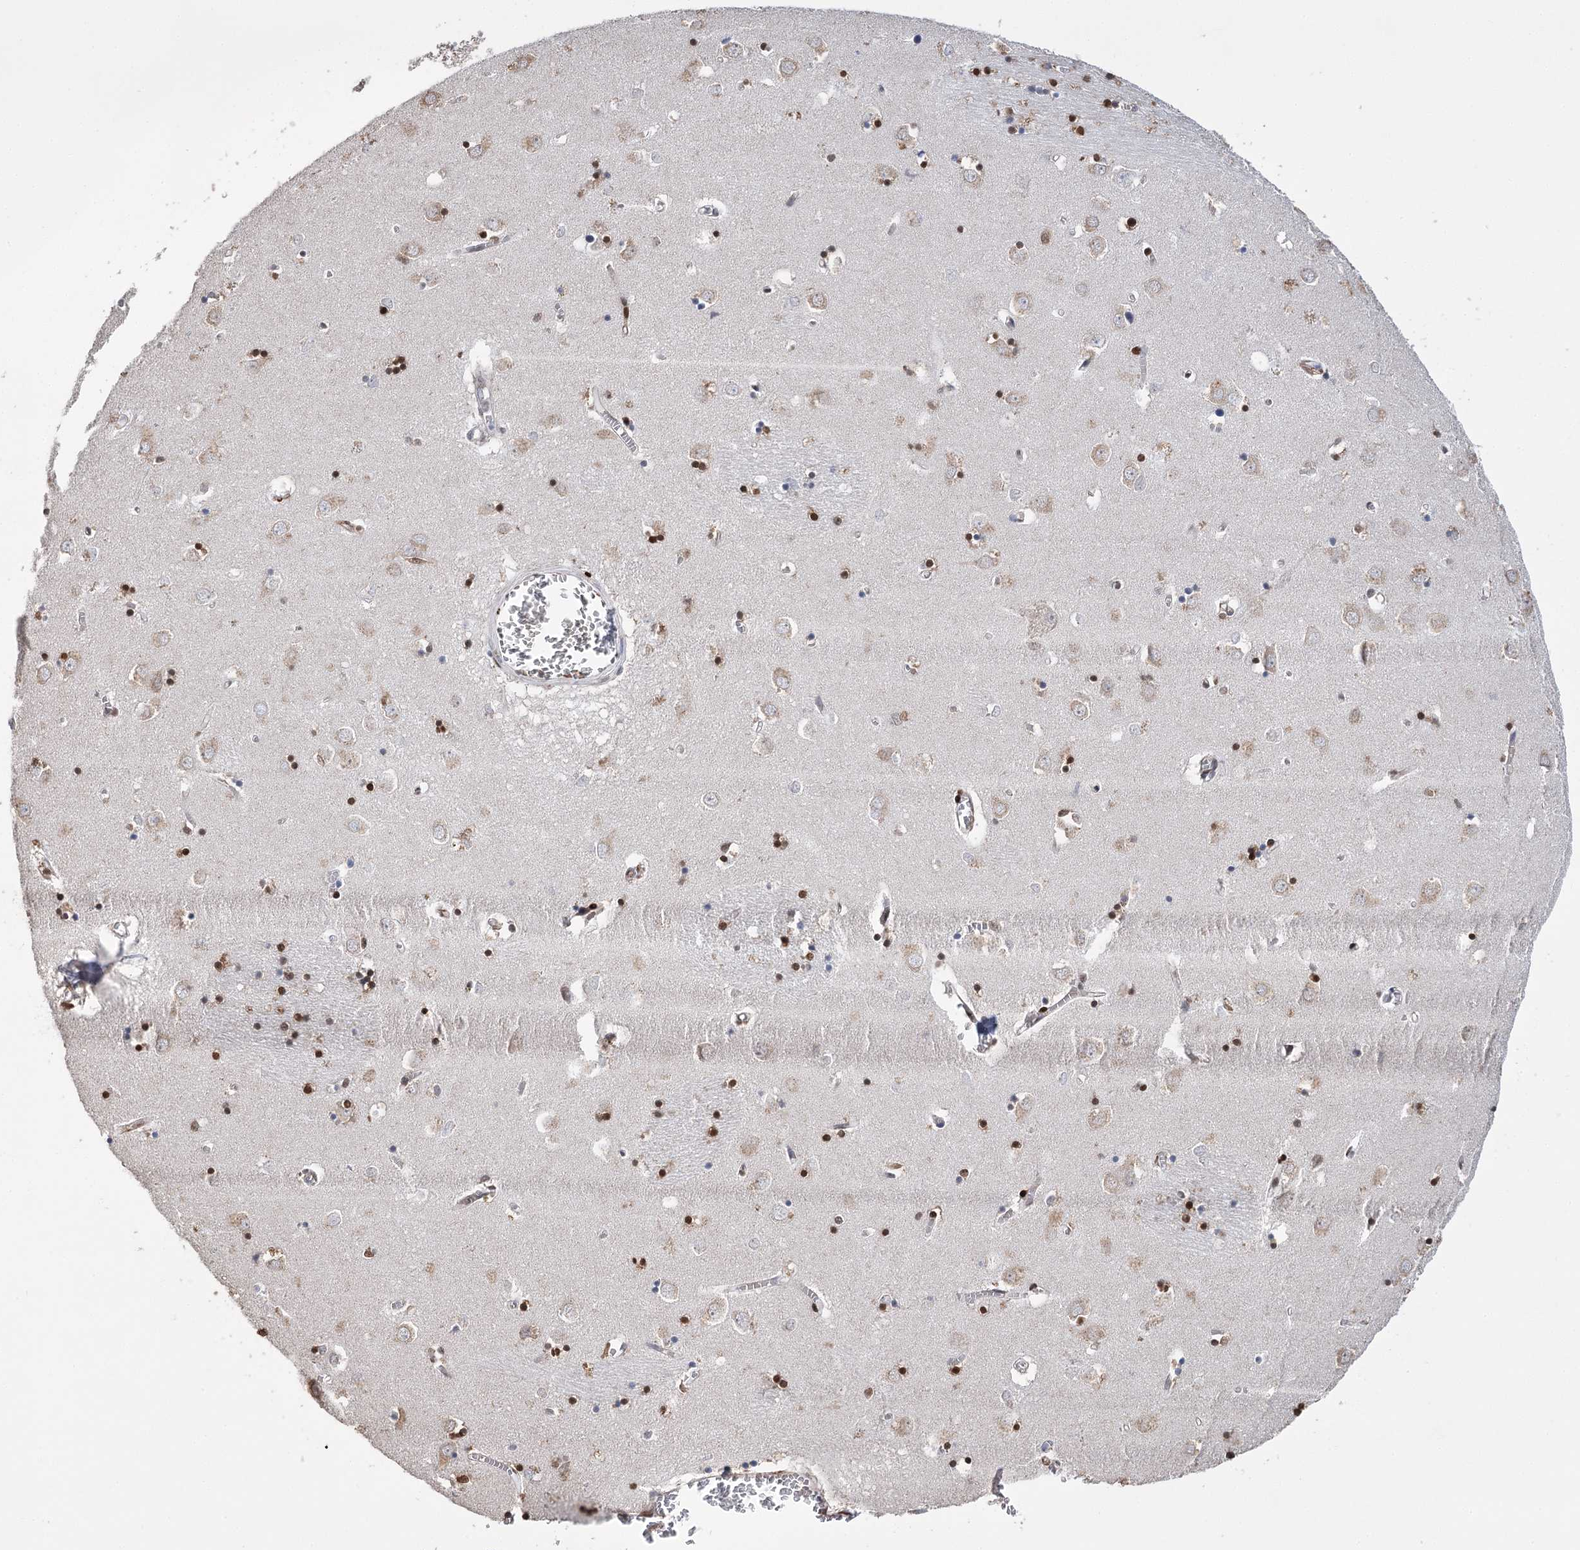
{"staining": {"intensity": "moderate", "quantity": ">75%", "location": "cytoplasmic/membranous"}, "tissue": "caudate", "cell_type": "Glial cells", "image_type": "normal", "snomed": [{"axis": "morphology", "description": "Normal tissue, NOS"}, {"axis": "topography", "description": "Lateral ventricle wall"}], "caption": "Benign caudate exhibits moderate cytoplasmic/membranous staining in about >75% of glial cells, visualized by immunohistochemistry.", "gene": "NFU1", "patient": {"sex": "male", "age": 70}}